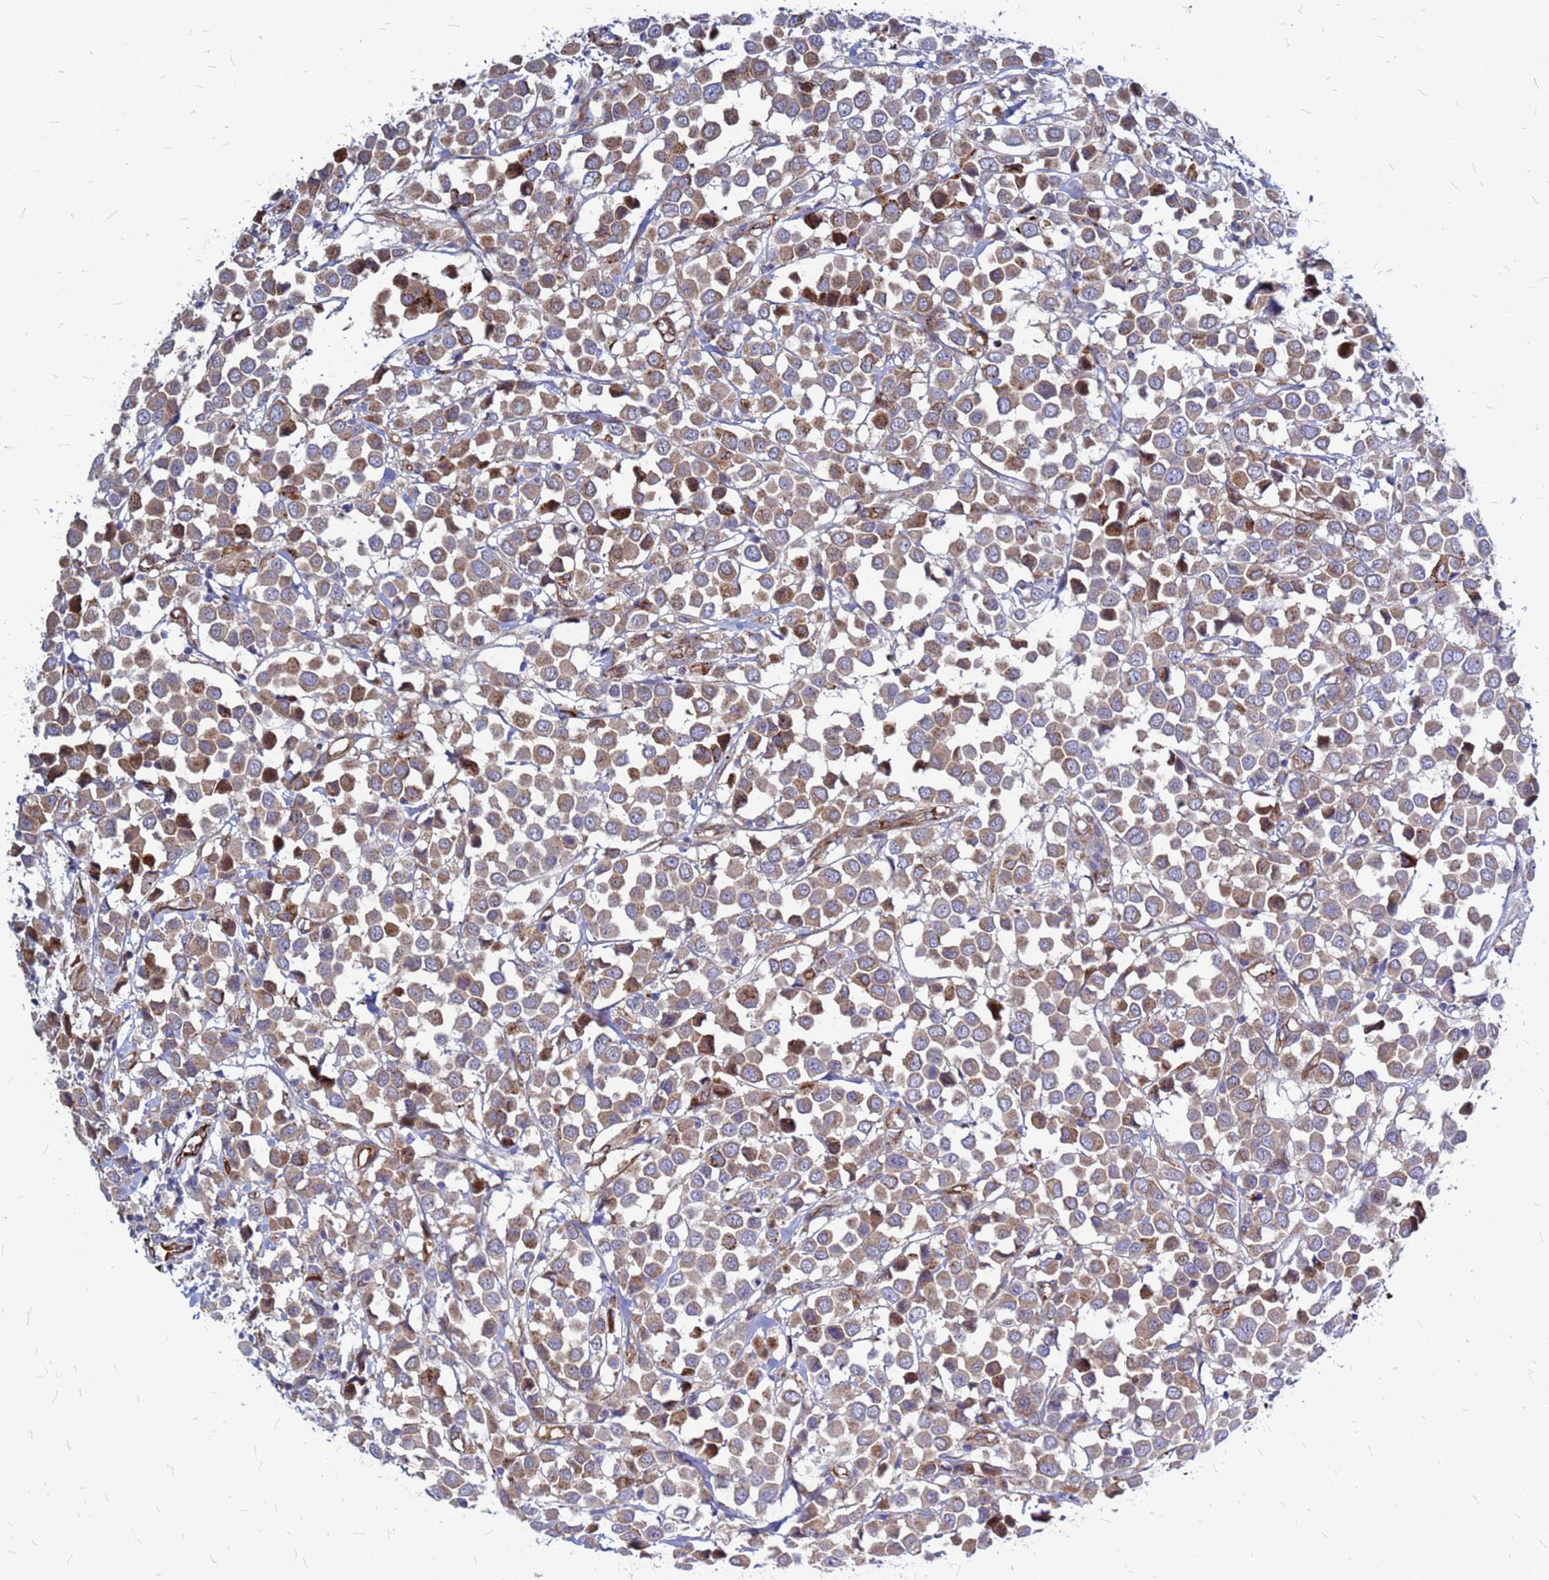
{"staining": {"intensity": "weak", "quantity": ">75%", "location": "cytoplasmic/membranous"}, "tissue": "breast cancer", "cell_type": "Tumor cells", "image_type": "cancer", "snomed": [{"axis": "morphology", "description": "Duct carcinoma"}, {"axis": "topography", "description": "Breast"}], "caption": "Immunohistochemistry (IHC) (DAB (3,3'-diaminobenzidine)) staining of human breast cancer (intraductal carcinoma) displays weak cytoplasmic/membranous protein expression in approximately >75% of tumor cells.", "gene": "NOSTRIN", "patient": {"sex": "female", "age": 61}}